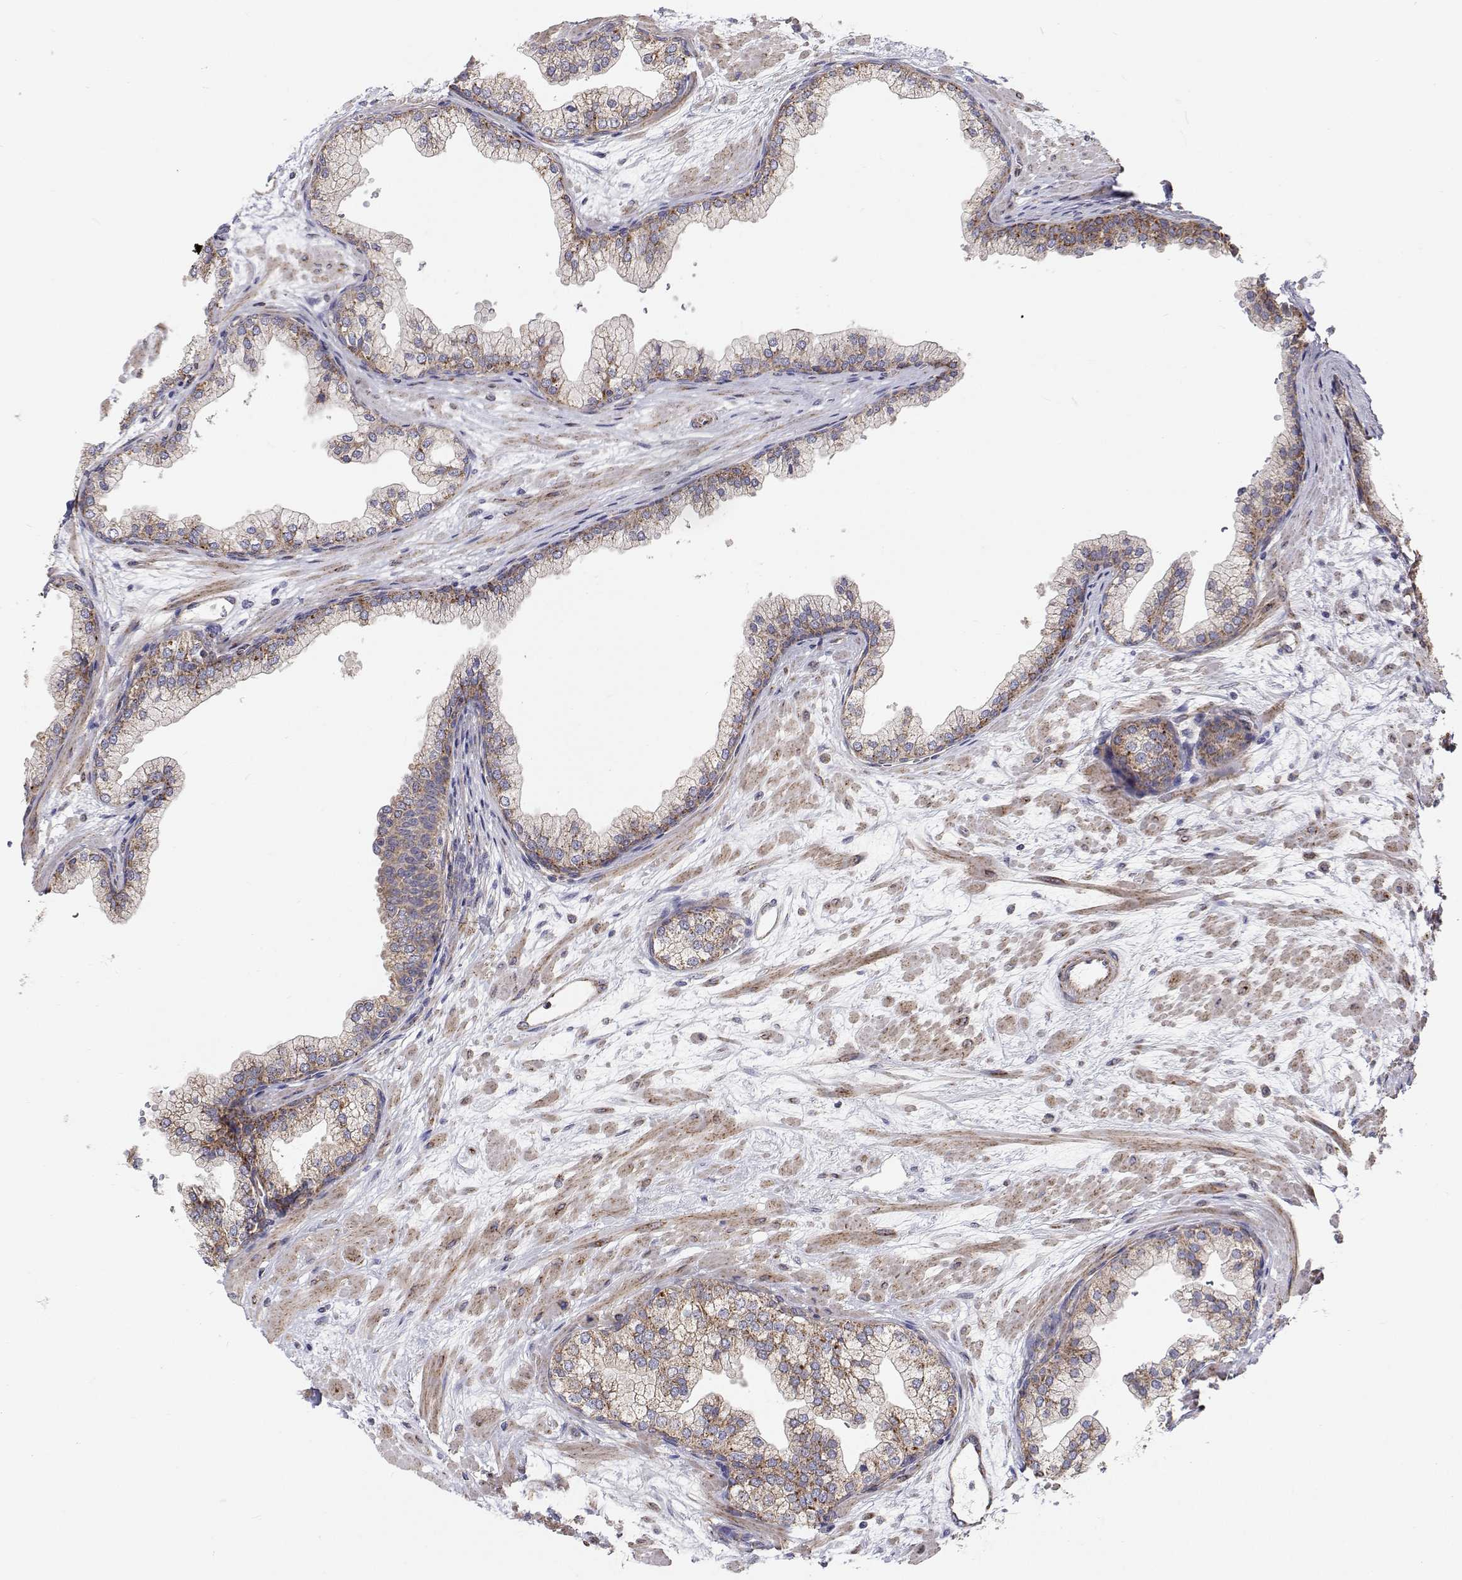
{"staining": {"intensity": "moderate", "quantity": ">75%", "location": "cytoplasmic/membranous"}, "tissue": "prostate", "cell_type": "Glandular cells", "image_type": "normal", "snomed": [{"axis": "morphology", "description": "Normal tissue, NOS"}, {"axis": "topography", "description": "Prostate"}, {"axis": "topography", "description": "Peripheral nerve tissue"}], "caption": "This histopathology image displays IHC staining of benign prostate, with medium moderate cytoplasmic/membranous expression in about >75% of glandular cells.", "gene": "SPICE1", "patient": {"sex": "male", "age": 61}}